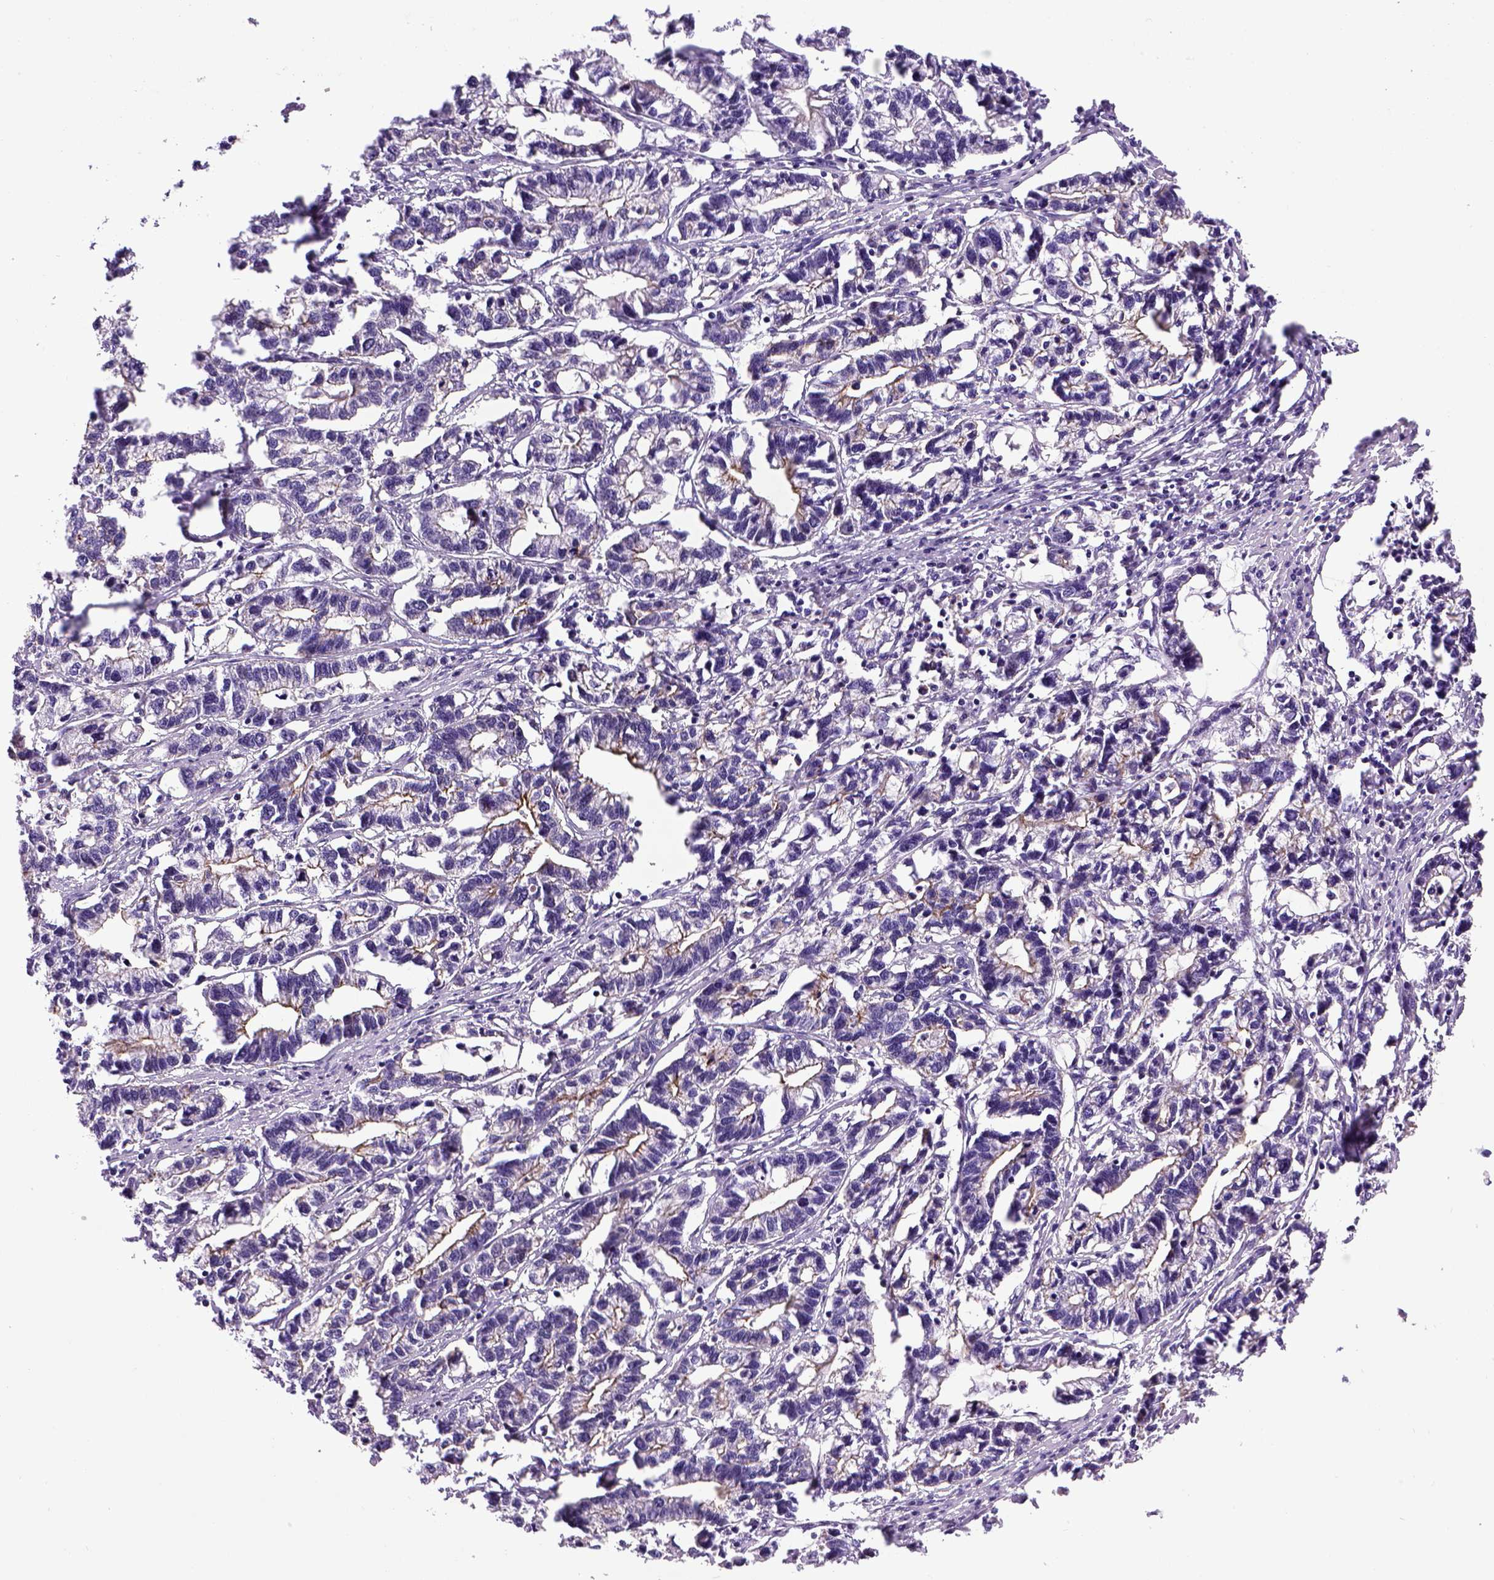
{"staining": {"intensity": "moderate", "quantity": "25%-75%", "location": "cytoplasmic/membranous"}, "tissue": "stomach cancer", "cell_type": "Tumor cells", "image_type": "cancer", "snomed": [{"axis": "morphology", "description": "Adenocarcinoma, NOS"}, {"axis": "topography", "description": "Stomach"}], "caption": "The photomicrograph reveals immunohistochemical staining of stomach cancer (adenocarcinoma). There is moderate cytoplasmic/membranous positivity is appreciated in approximately 25%-75% of tumor cells.", "gene": "CDH1", "patient": {"sex": "male", "age": 83}}